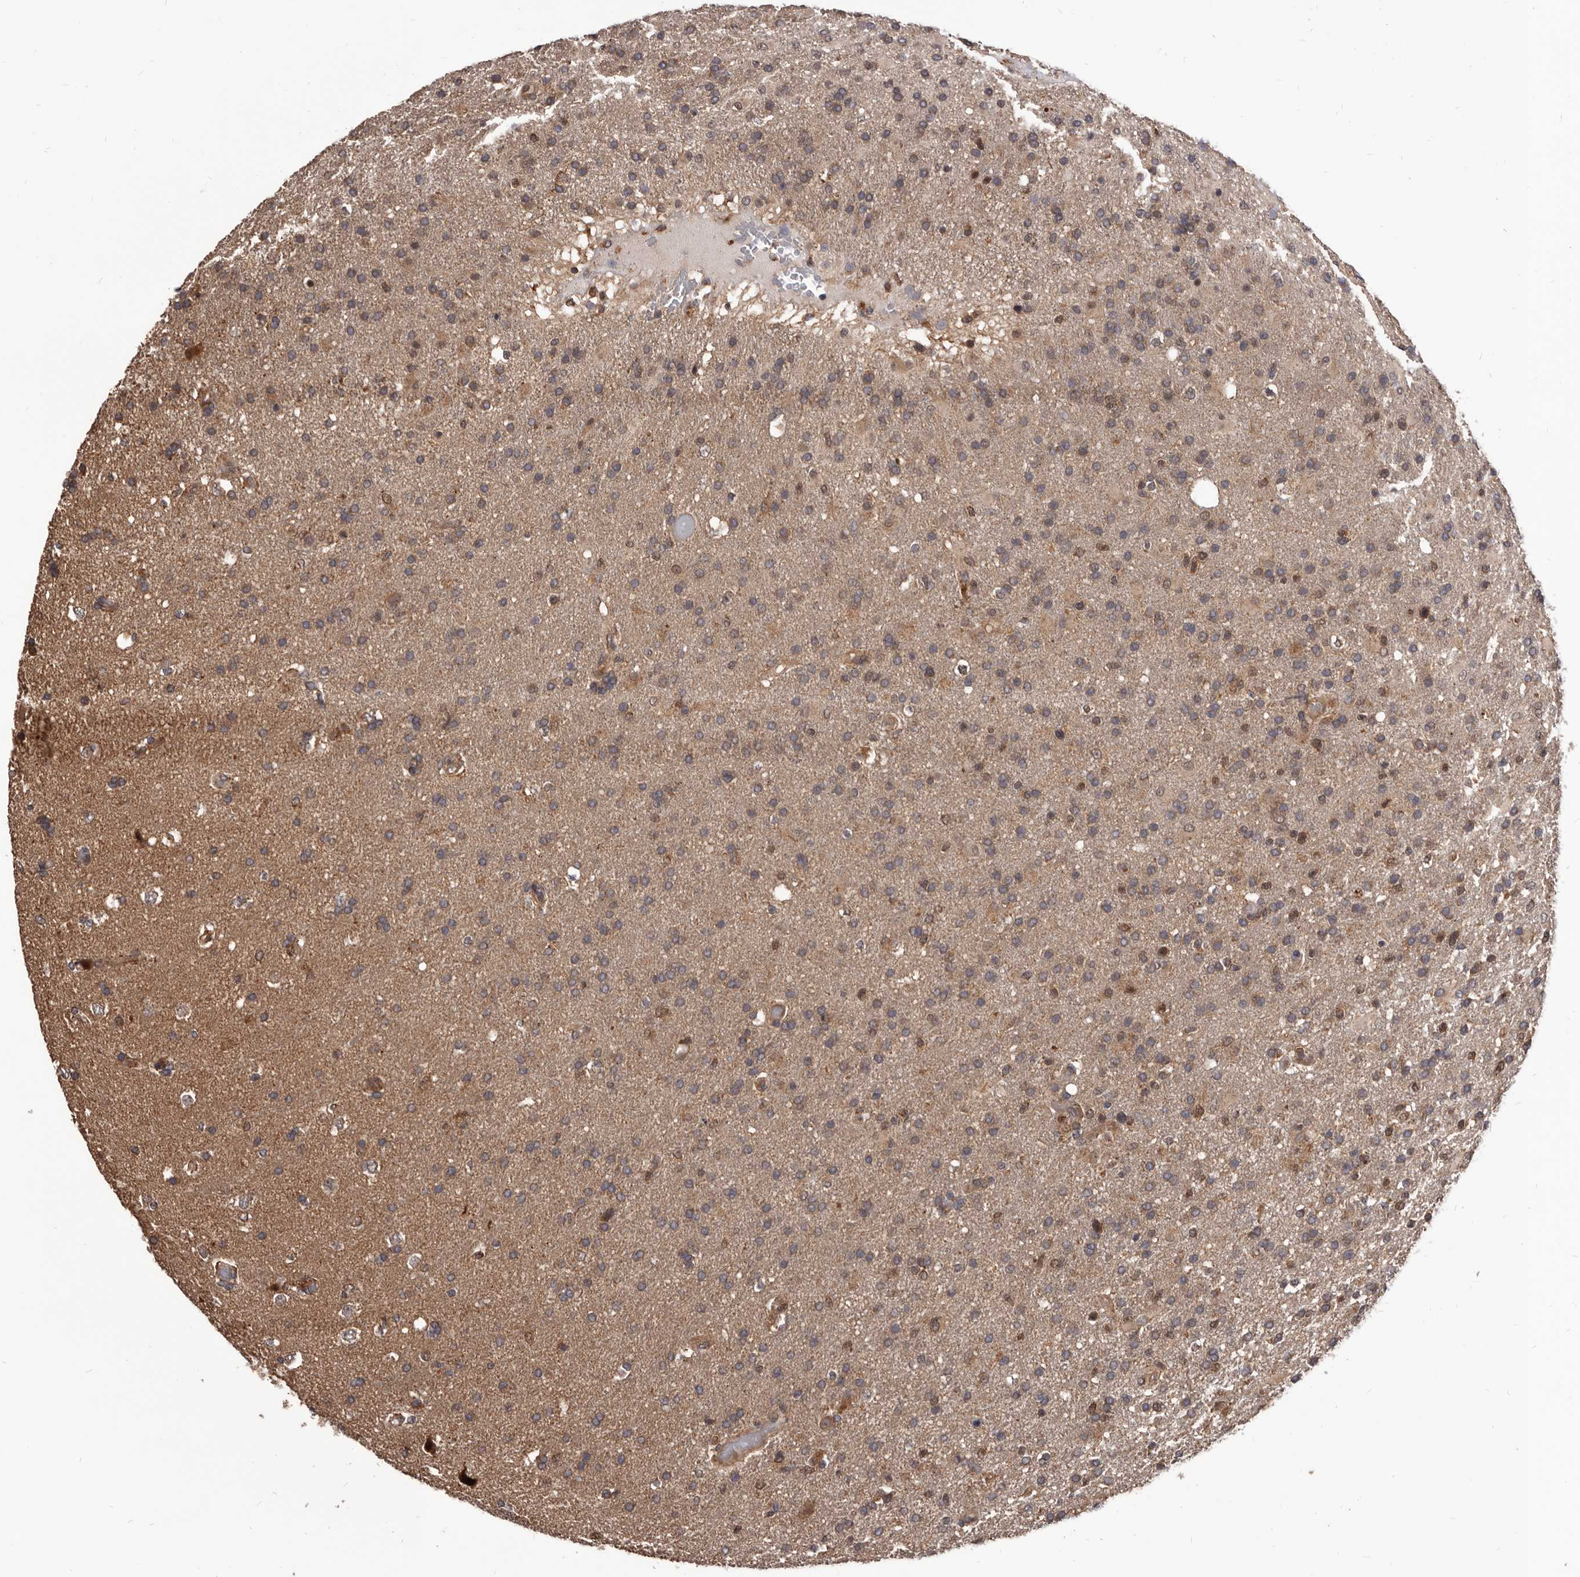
{"staining": {"intensity": "weak", "quantity": ">75%", "location": "cytoplasmic/membranous"}, "tissue": "glioma", "cell_type": "Tumor cells", "image_type": "cancer", "snomed": [{"axis": "morphology", "description": "Glioma, malignant, High grade"}, {"axis": "topography", "description": "Brain"}], "caption": "High-grade glioma (malignant) stained for a protein (brown) demonstrates weak cytoplasmic/membranous positive staining in about >75% of tumor cells.", "gene": "MAP3K14", "patient": {"sex": "male", "age": 72}}